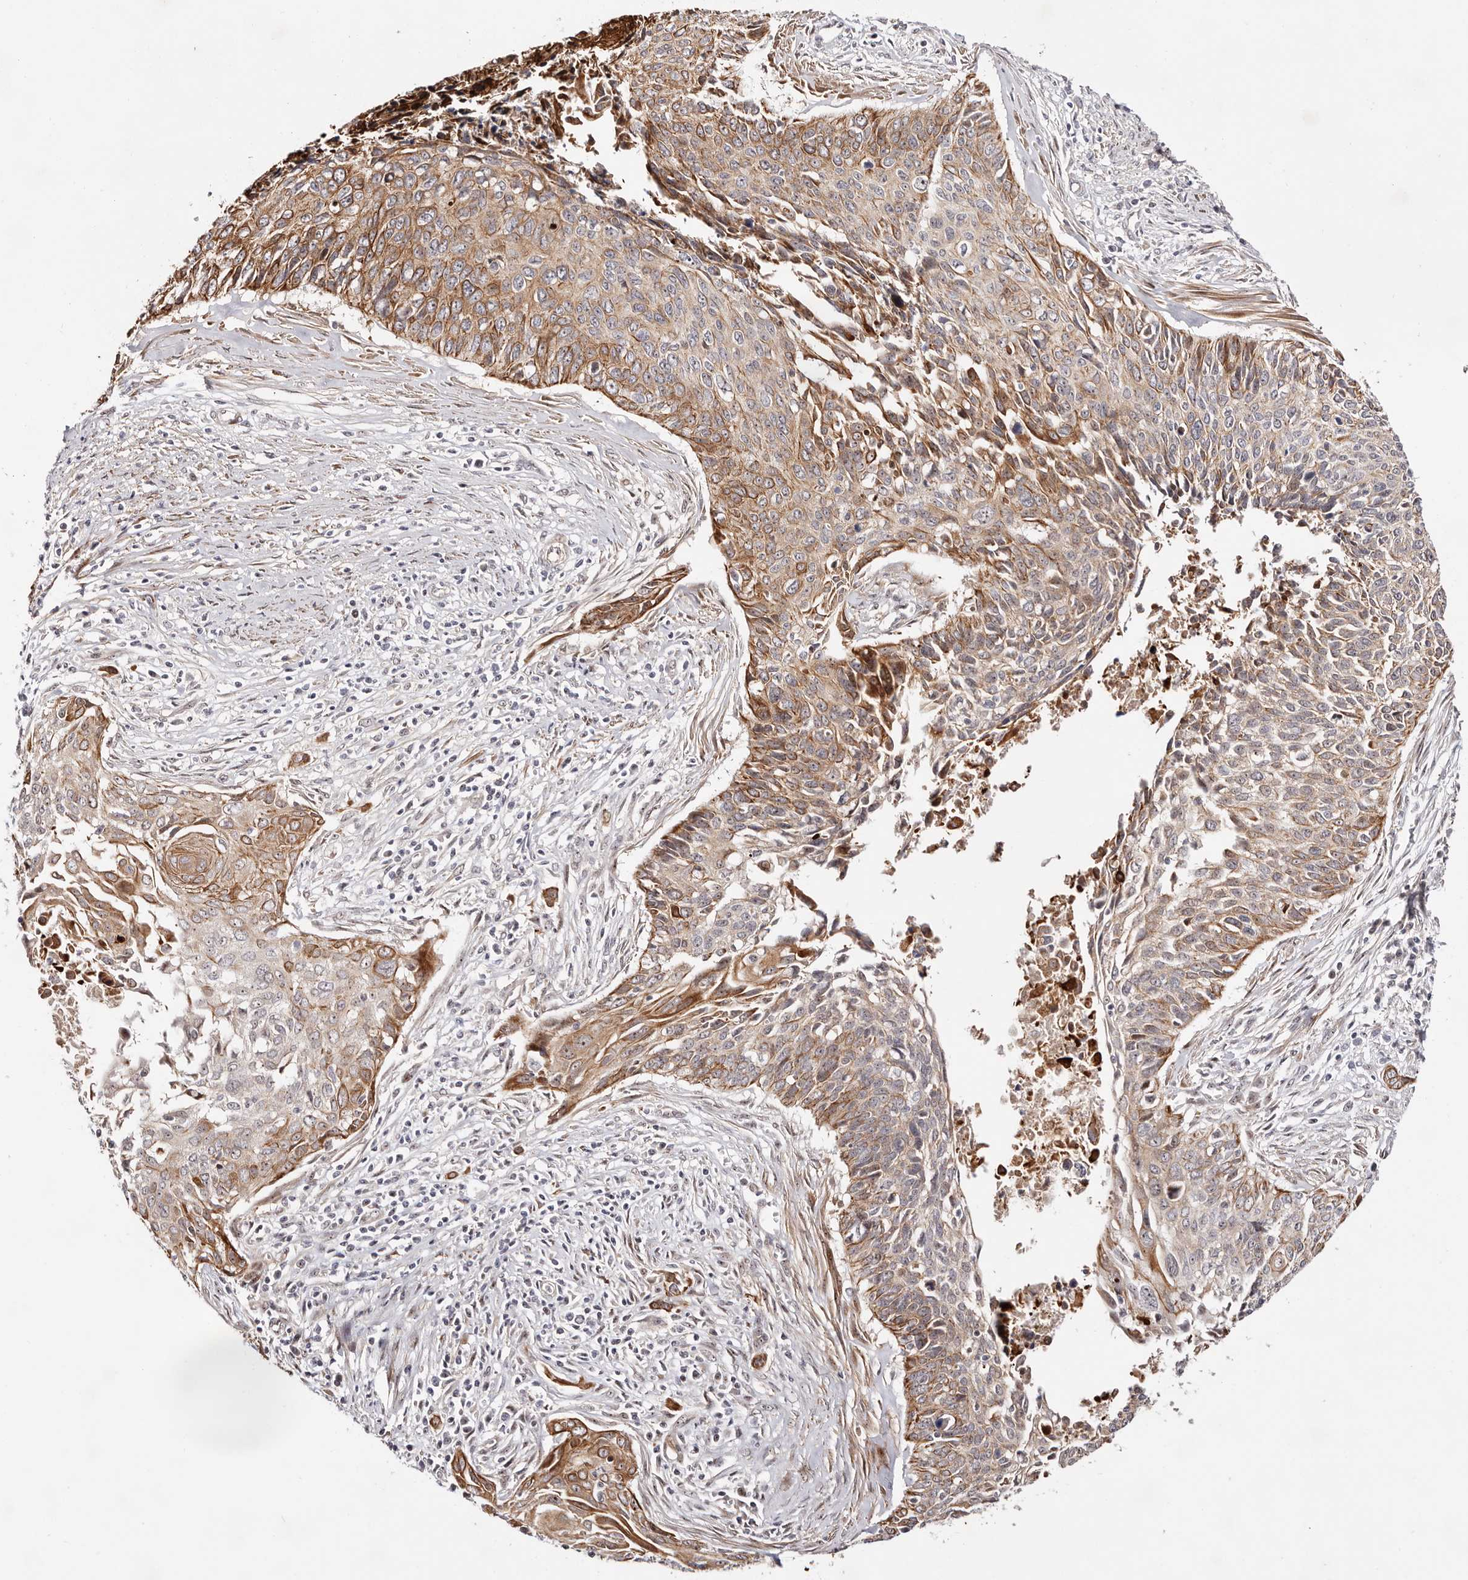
{"staining": {"intensity": "moderate", "quantity": ">75%", "location": "cytoplasmic/membranous"}, "tissue": "cervical cancer", "cell_type": "Tumor cells", "image_type": "cancer", "snomed": [{"axis": "morphology", "description": "Squamous cell carcinoma, NOS"}, {"axis": "topography", "description": "Cervix"}], "caption": "Approximately >75% of tumor cells in human cervical cancer (squamous cell carcinoma) demonstrate moderate cytoplasmic/membranous protein positivity as visualized by brown immunohistochemical staining.", "gene": "ODF2L", "patient": {"sex": "female", "age": 55}}